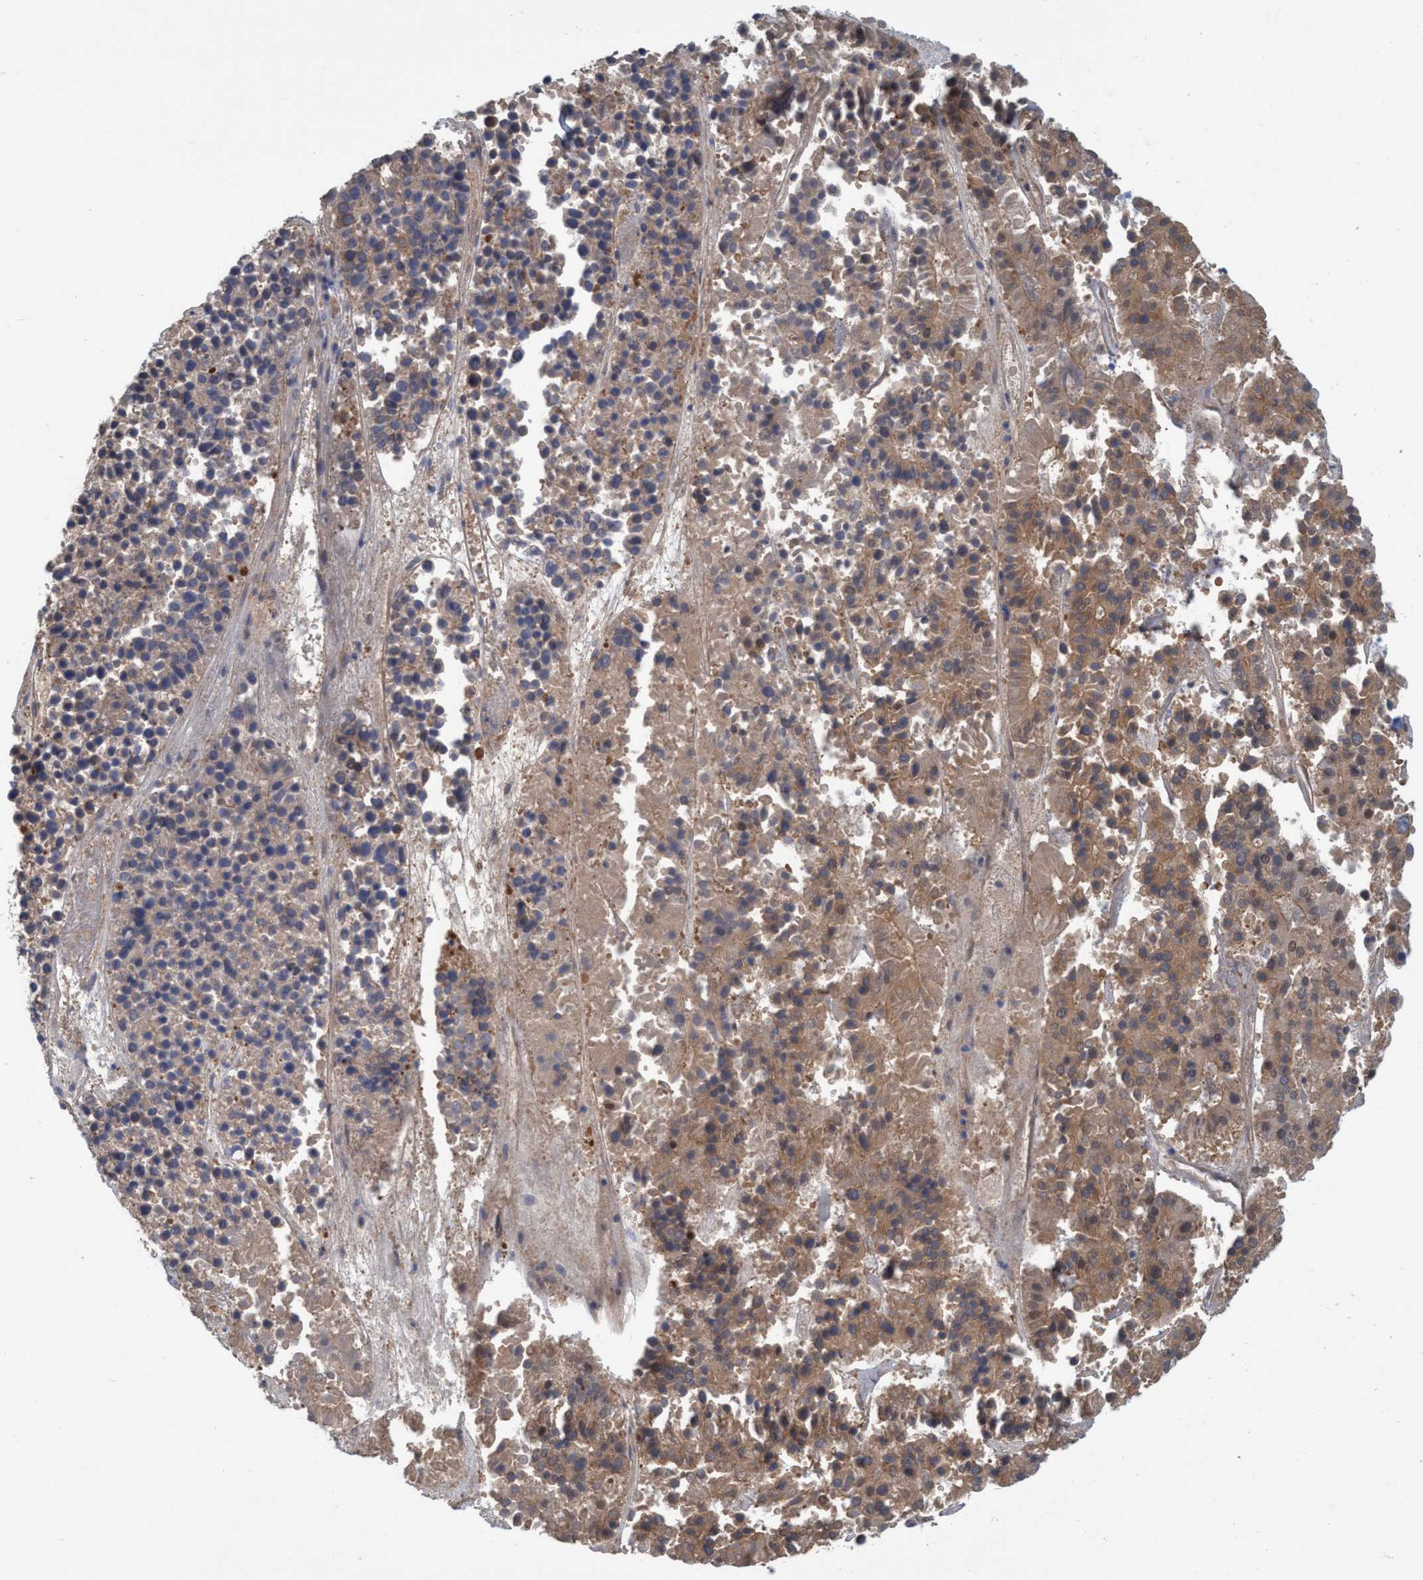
{"staining": {"intensity": "moderate", "quantity": ">75%", "location": "cytoplasmic/membranous"}, "tissue": "pancreatic cancer", "cell_type": "Tumor cells", "image_type": "cancer", "snomed": [{"axis": "morphology", "description": "Adenocarcinoma, NOS"}, {"axis": "topography", "description": "Pancreas"}], "caption": "This image shows IHC staining of pancreatic cancer, with medium moderate cytoplasmic/membranous expression in about >75% of tumor cells.", "gene": "SPECC1", "patient": {"sex": "male", "age": 50}}